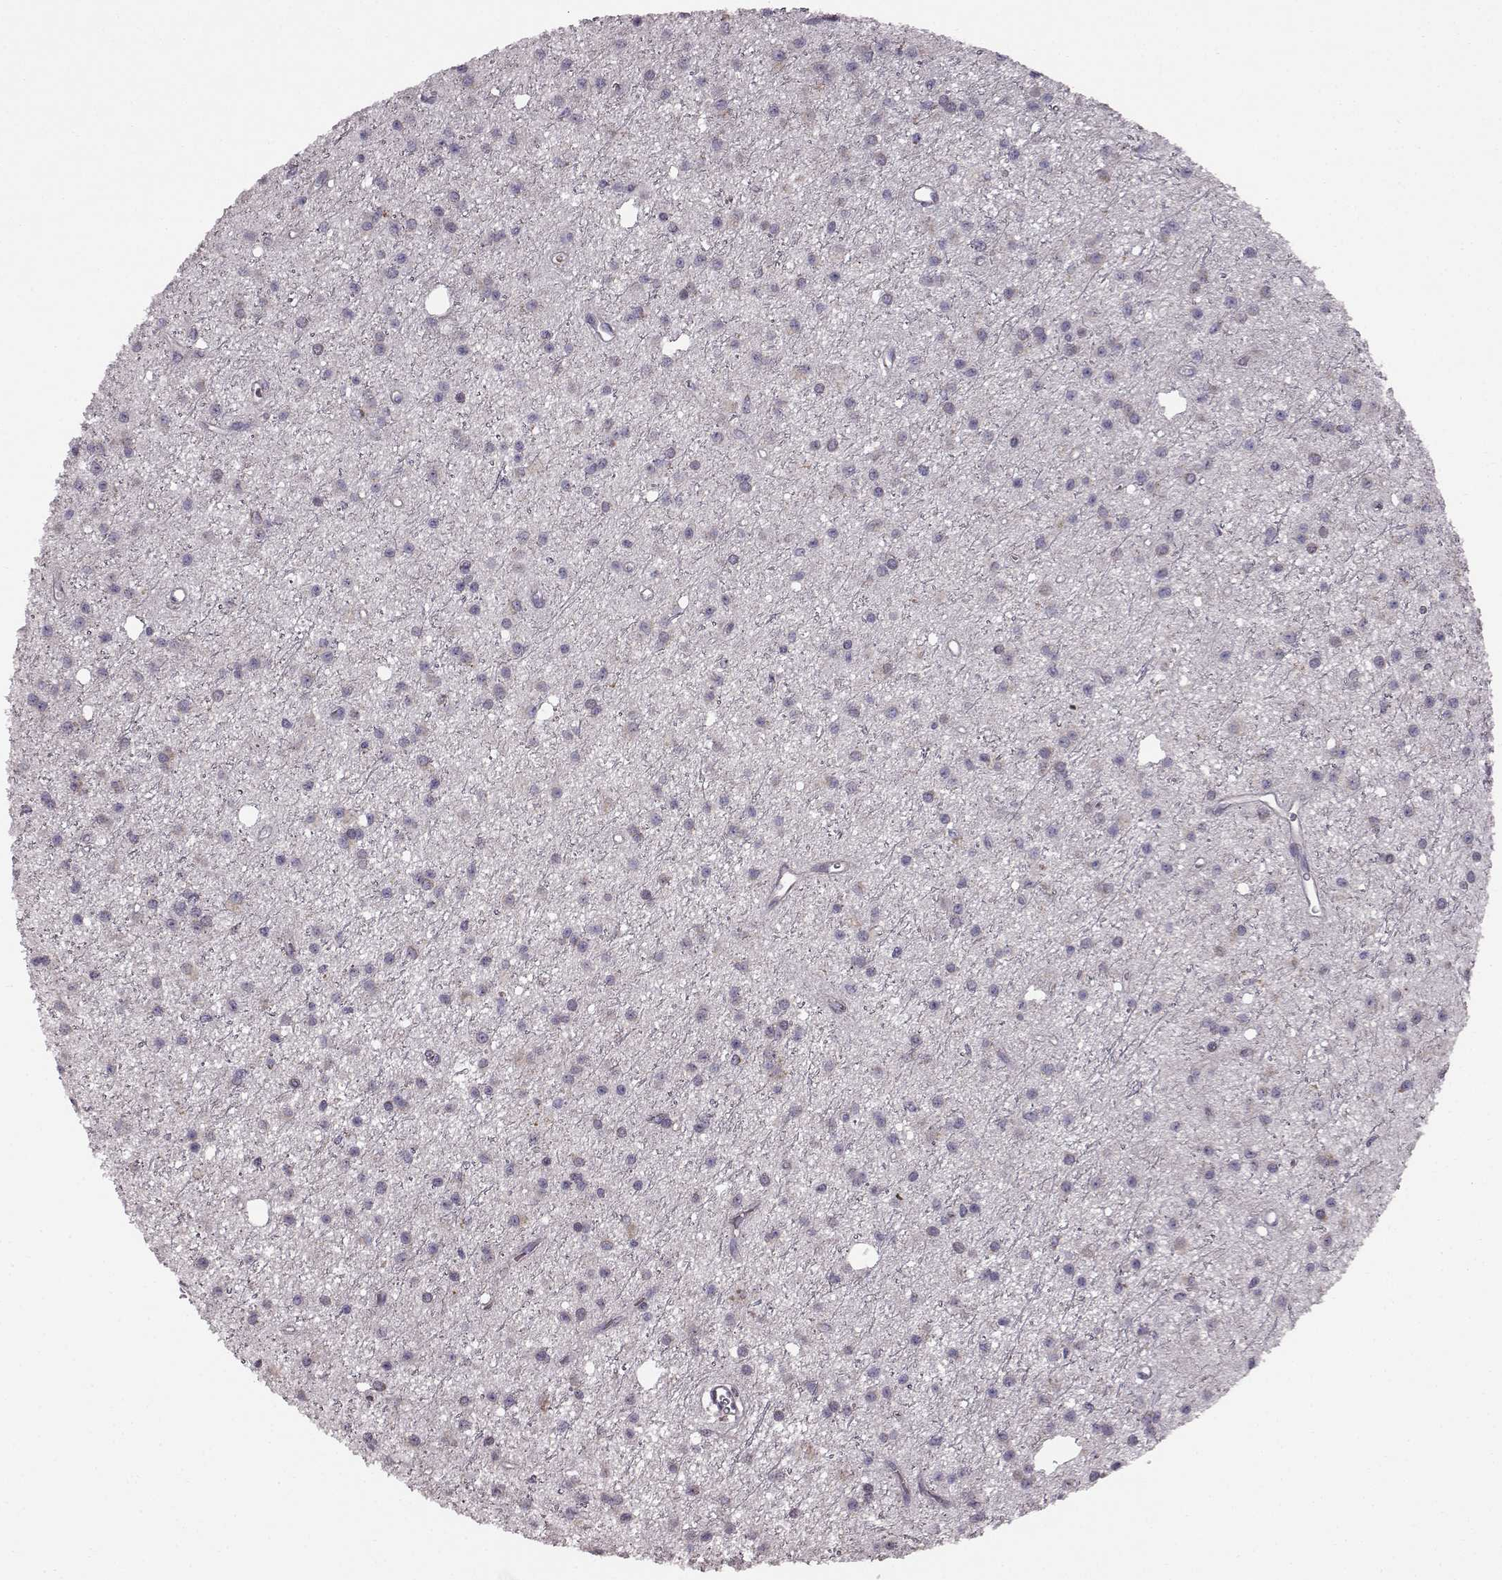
{"staining": {"intensity": "negative", "quantity": "none", "location": "none"}, "tissue": "glioma", "cell_type": "Tumor cells", "image_type": "cancer", "snomed": [{"axis": "morphology", "description": "Glioma, malignant, Low grade"}, {"axis": "topography", "description": "Brain"}], "caption": "Human glioma stained for a protein using immunohistochemistry shows no staining in tumor cells.", "gene": "FAM8A1", "patient": {"sex": "male", "age": 27}}